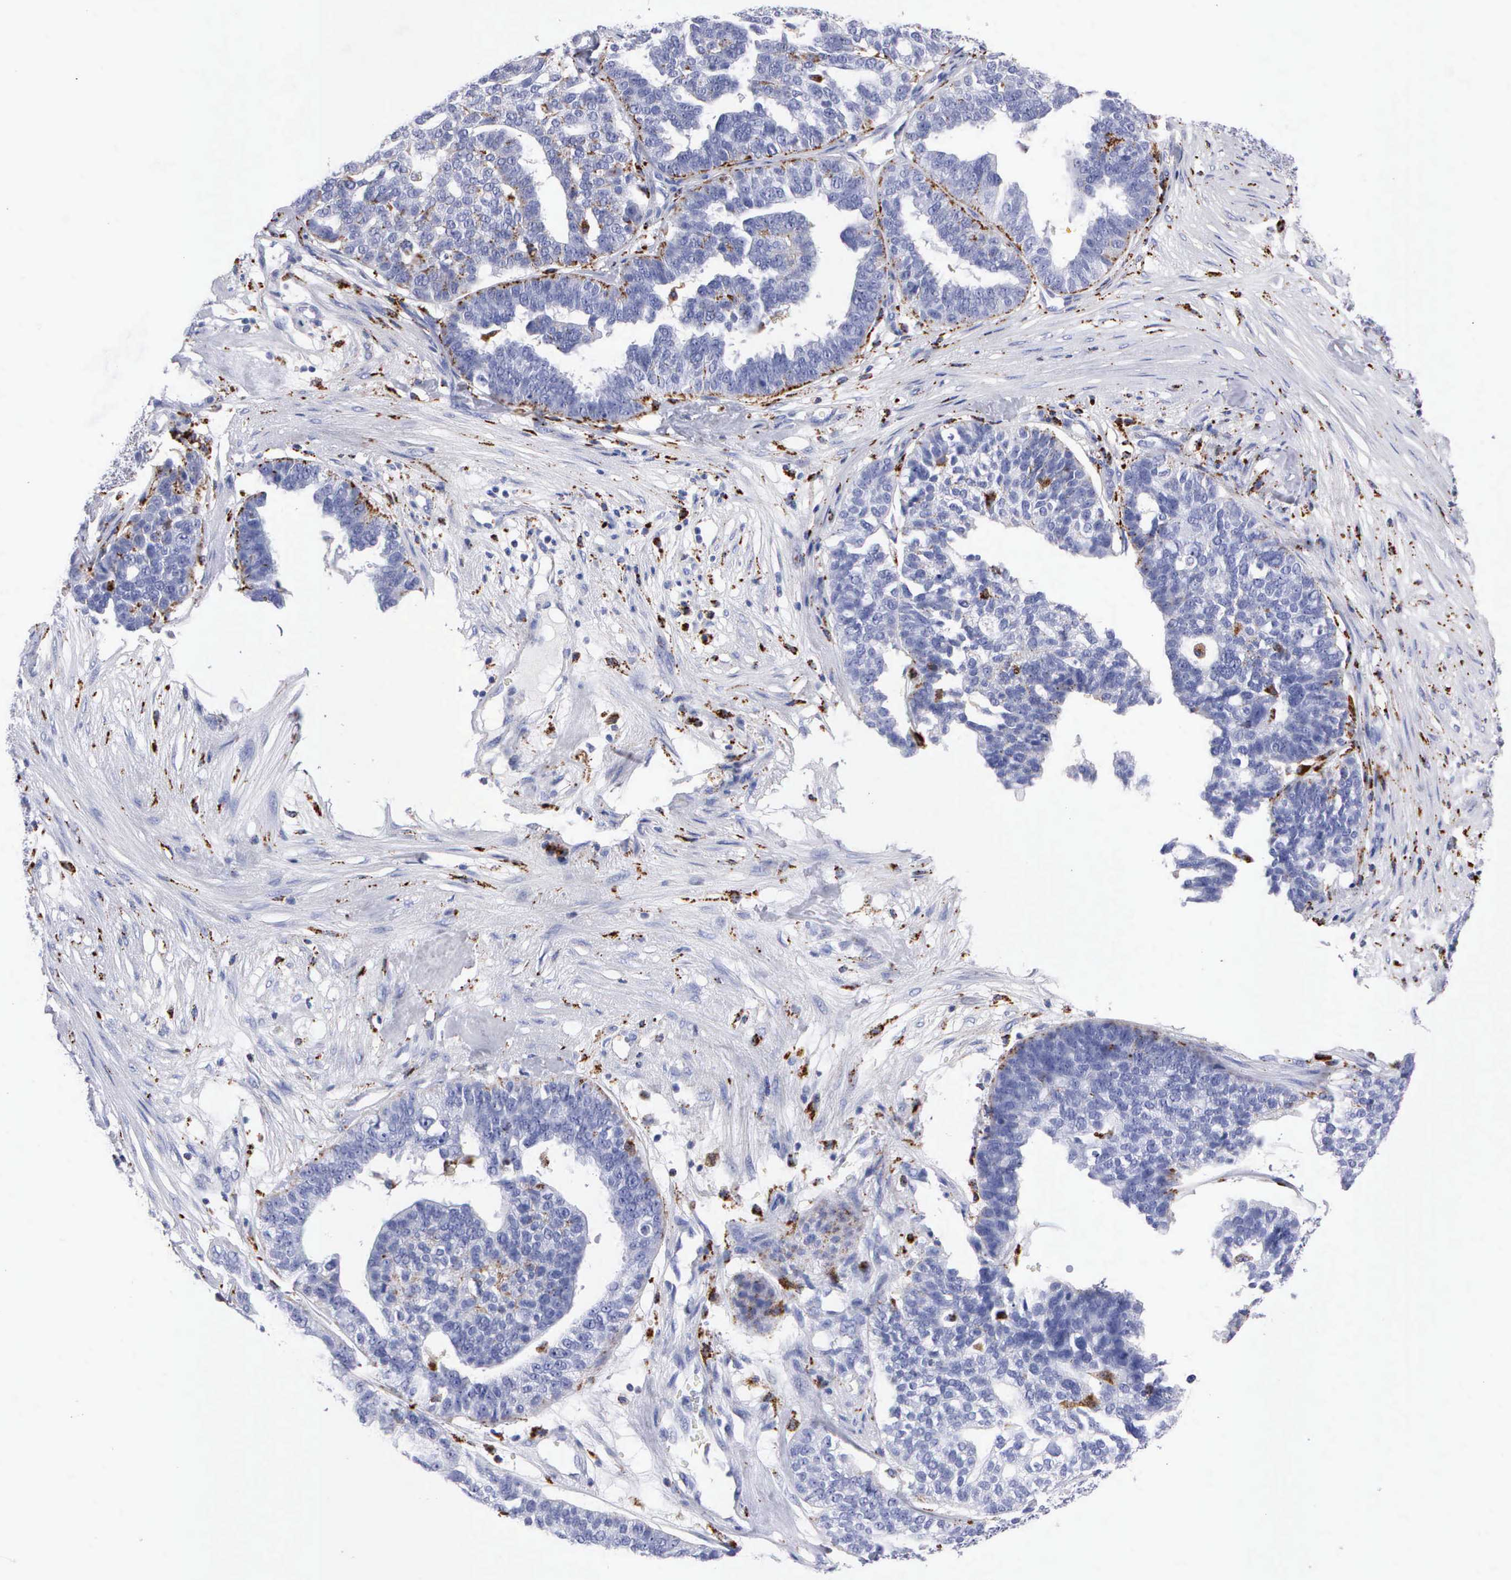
{"staining": {"intensity": "moderate", "quantity": "<25%", "location": "cytoplasmic/membranous"}, "tissue": "ovarian cancer", "cell_type": "Tumor cells", "image_type": "cancer", "snomed": [{"axis": "morphology", "description": "Cystadenocarcinoma, serous, NOS"}, {"axis": "topography", "description": "Ovary"}], "caption": "DAB immunohistochemical staining of ovarian serous cystadenocarcinoma exhibits moderate cytoplasmic/membranous protein expression in about <25% of tumor cells.", "gene": "CTSH", "patient": {"sex": "female", "age": 59}}